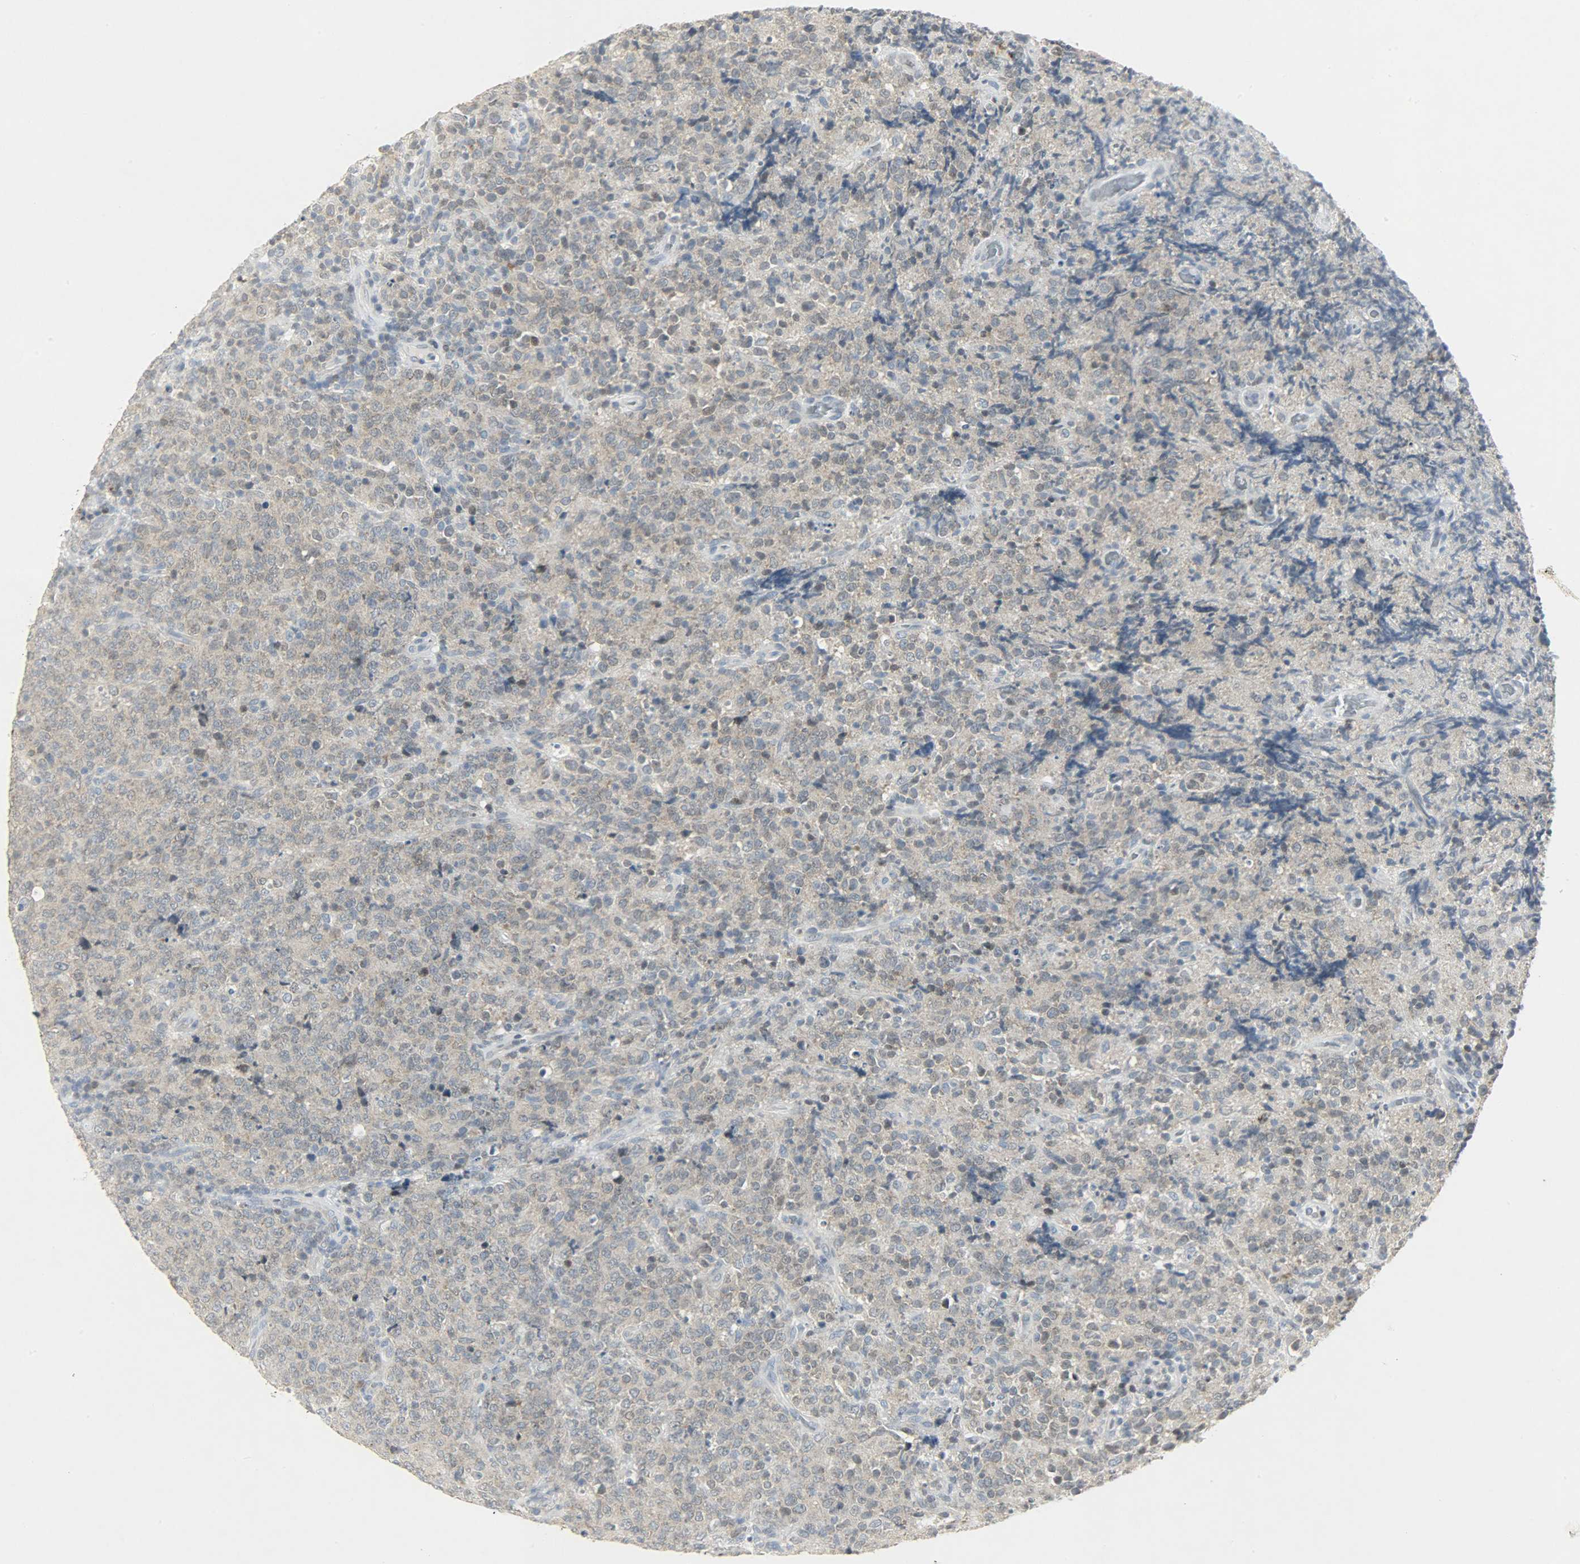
{"staining": {"intensity": "moderate", "quantity": ">75%", "location": "cytoplasmic/membranous,nuclear"}, "tissue": "lymphoma", "cell_type": "Tumor cells", "image_type": "cancer", "snomed": [{"axis": "morphology", "description": "Malignant lymphoma, non-Hodgkin's type, High grade"}, {"axis": "topography", "description": "Tonsil"}], "caption": "The image reveals staining of high-grade malignant lymphoma, non-Hodgkin's type, revealing moderate cytoplasmic/membranous and nuclear protein expression (brown color) within tumor cells.", "gene": "CAMK4", "patient": {"sex": "female", "age": 36}}